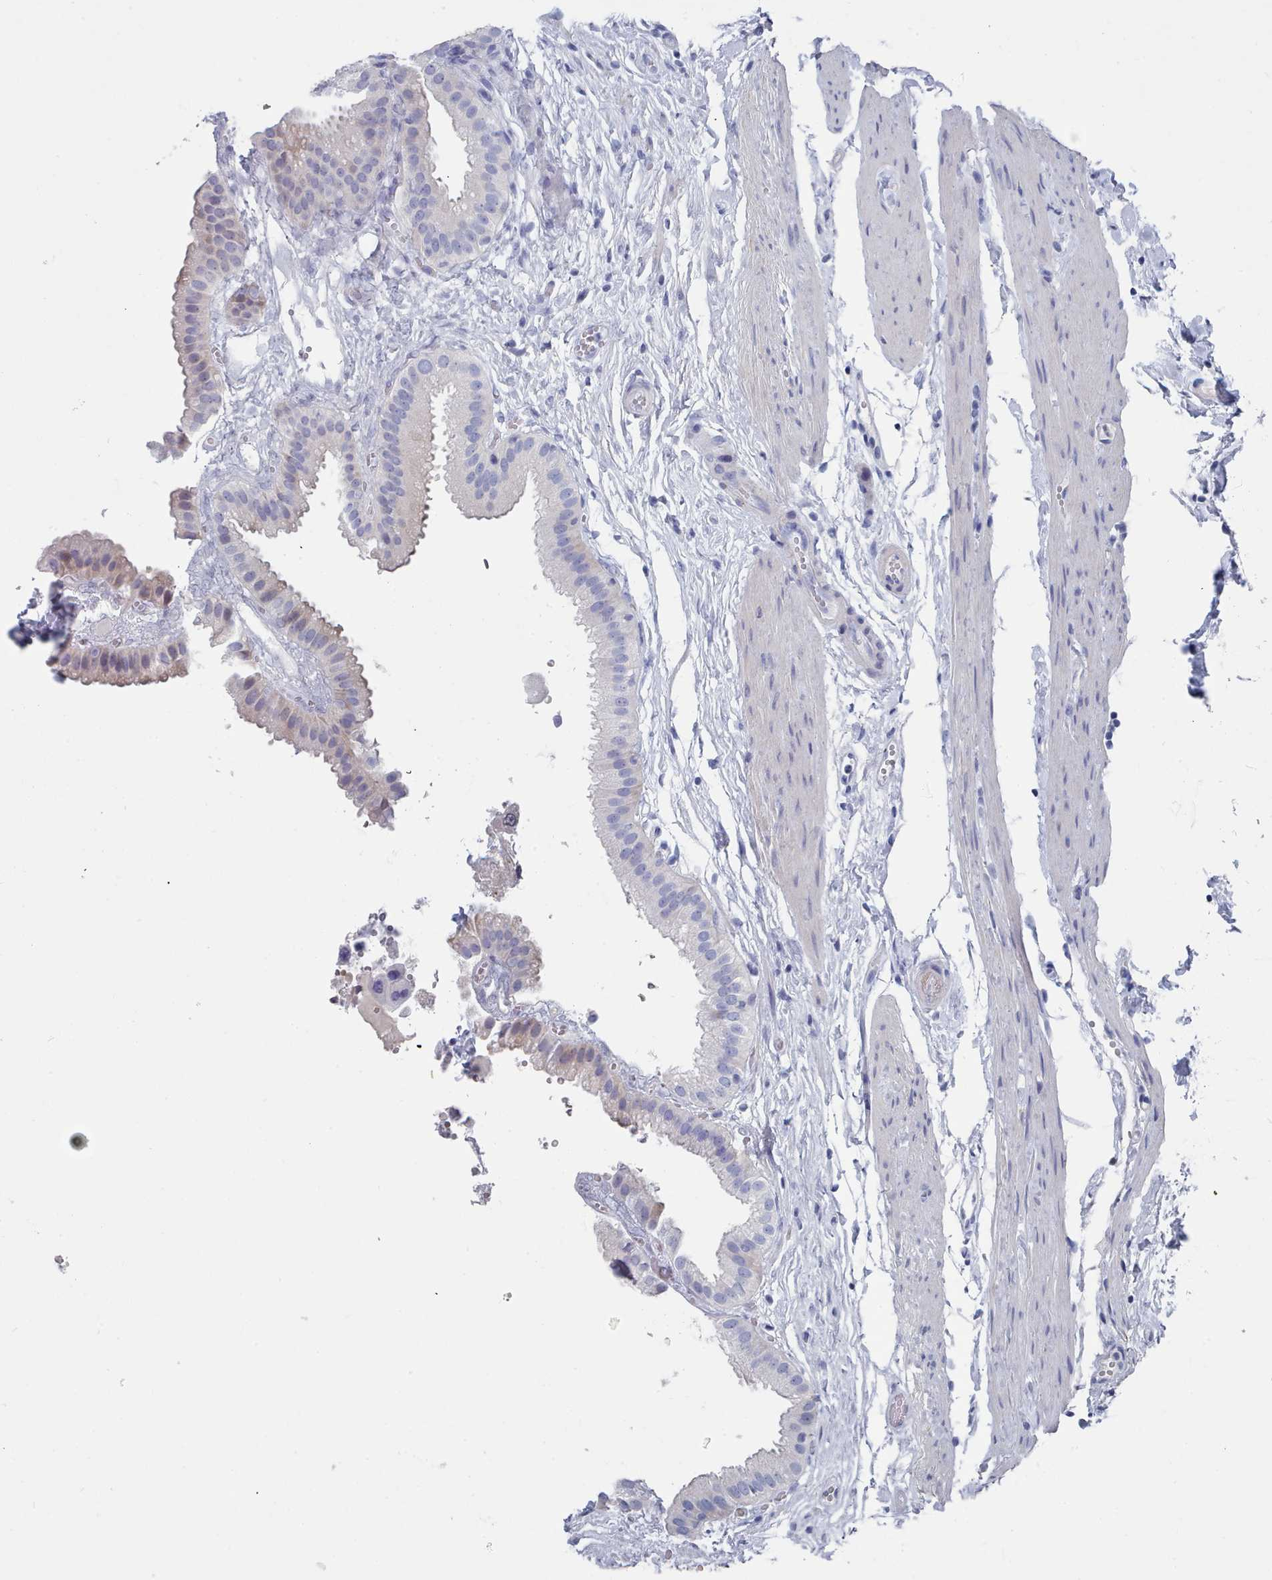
{"staining": {"intensity": "weak", "quantity": "<25%", "location": "cytoplasmic/membranous"}, "tissue": "gallbladder", "cell_type": "Glandular cells", "image_type": "normal", "snomed": [{"axis": "morphology", "description": "Normal tissue, NOS"}, {"axis": "topography", "description": "Gallbladder"}], "caption": "This micrograph is of unremarkable gallbladder stained with IHC to label a protein in brown with the nuclei are counter-stained blue. There is no expression in glandular cells.", "gene": "ENSG00000285188", "patient": {"sex": "female", "age": 61}}